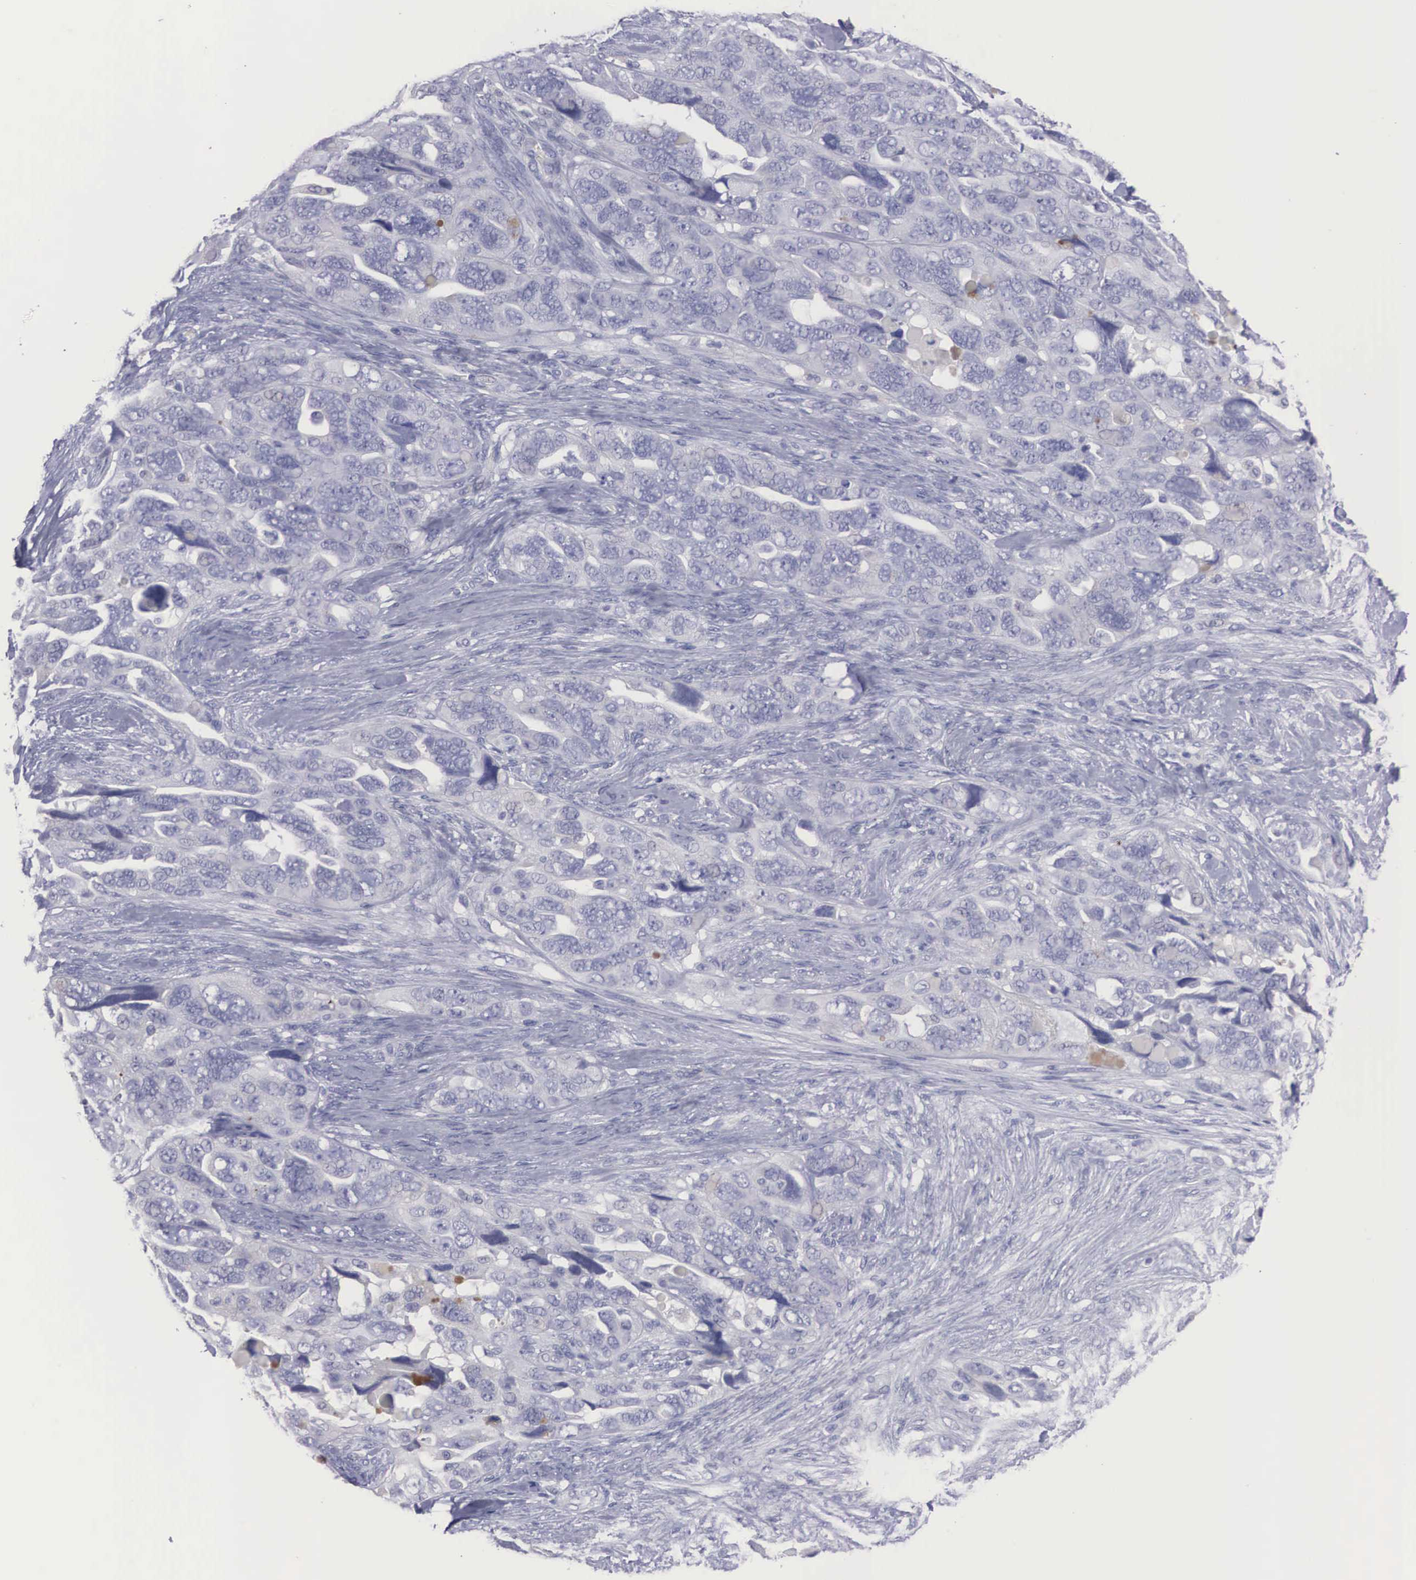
{"staining": {"intensity": "weak", "quantity": "<25%", "location": "cytoplasmic/membranous"}, "tissue": "ovarian cancer", "cell_type": "Tumor cells", "image_type": "cancer", "snomed": [{"axis": "morphology", "description": "Cystadenocarcinoma, serous, NOS"}, {"axis": "topography", "description": "Ovary"}], "caption": "This is an IHC micrograph of serous cystadenocarcinoma (ovarian). There is no staining in tumor cells.", "gene": "REPS2", "patient": {"sex": "female", "age": 63}}